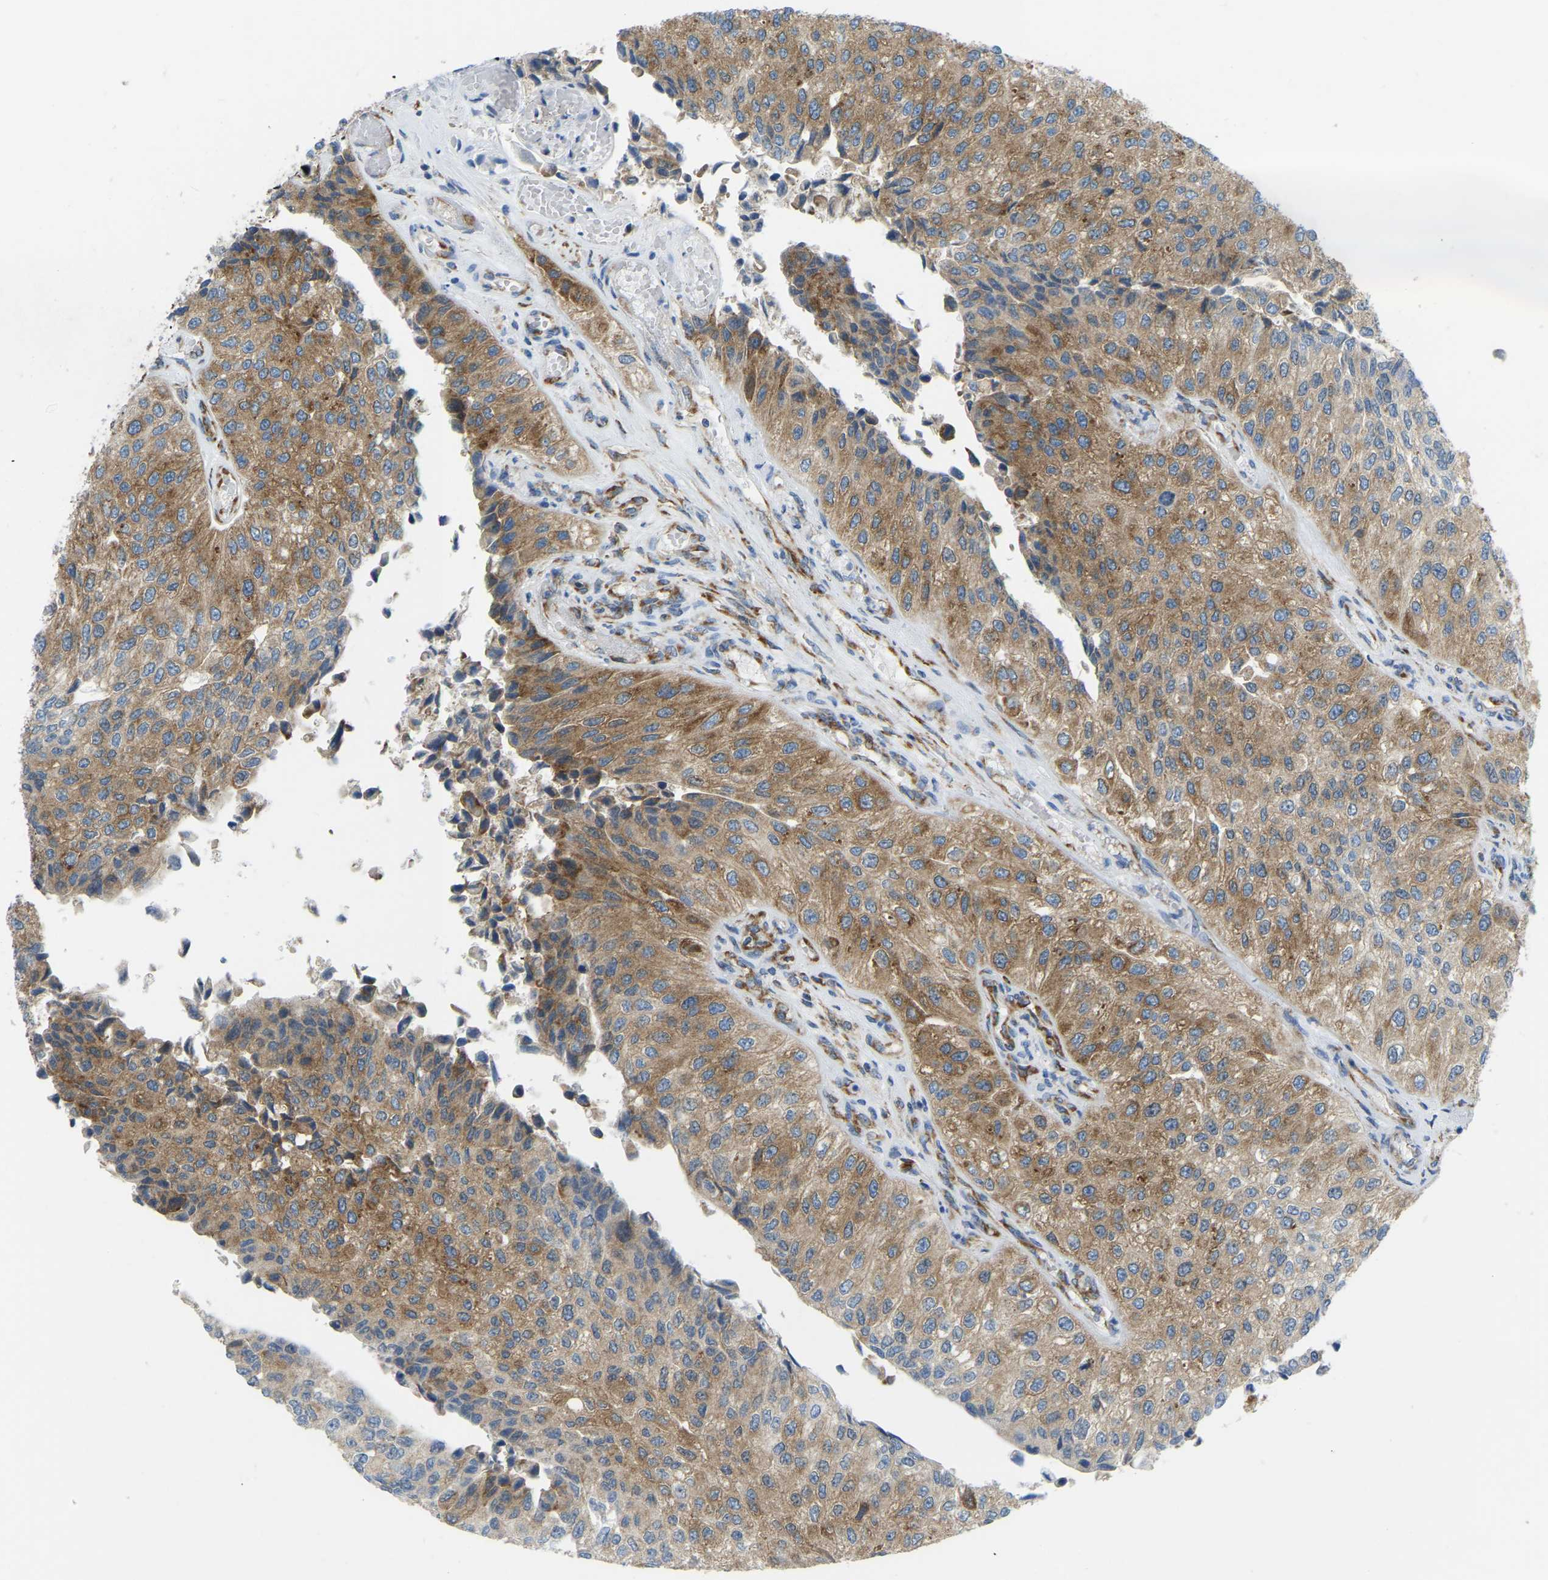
{"staining": {"intensity": "moderate", "quantity": ">75%", "location": "cytoplasmic/membranous"}, "tissue": "urothelial cancer", "cell_type": "Tumor cells", "image_type": "cancer", "snomed": [{"axis": "morphology", "description": "Urothelial carcinoma, High grade"}, {"axis": "topography", "description": "Kidney"}, {"axis": "topography", "description": "Urinary bladder"}], "caption": "Brown immunohistochemical staining in human urothelial cancer demonstrates moderate cytoplasmic/membranous staining in about >75% of tumor cells.", "gene": "SND1", "patient": {"sex": "male", "age": 77}}